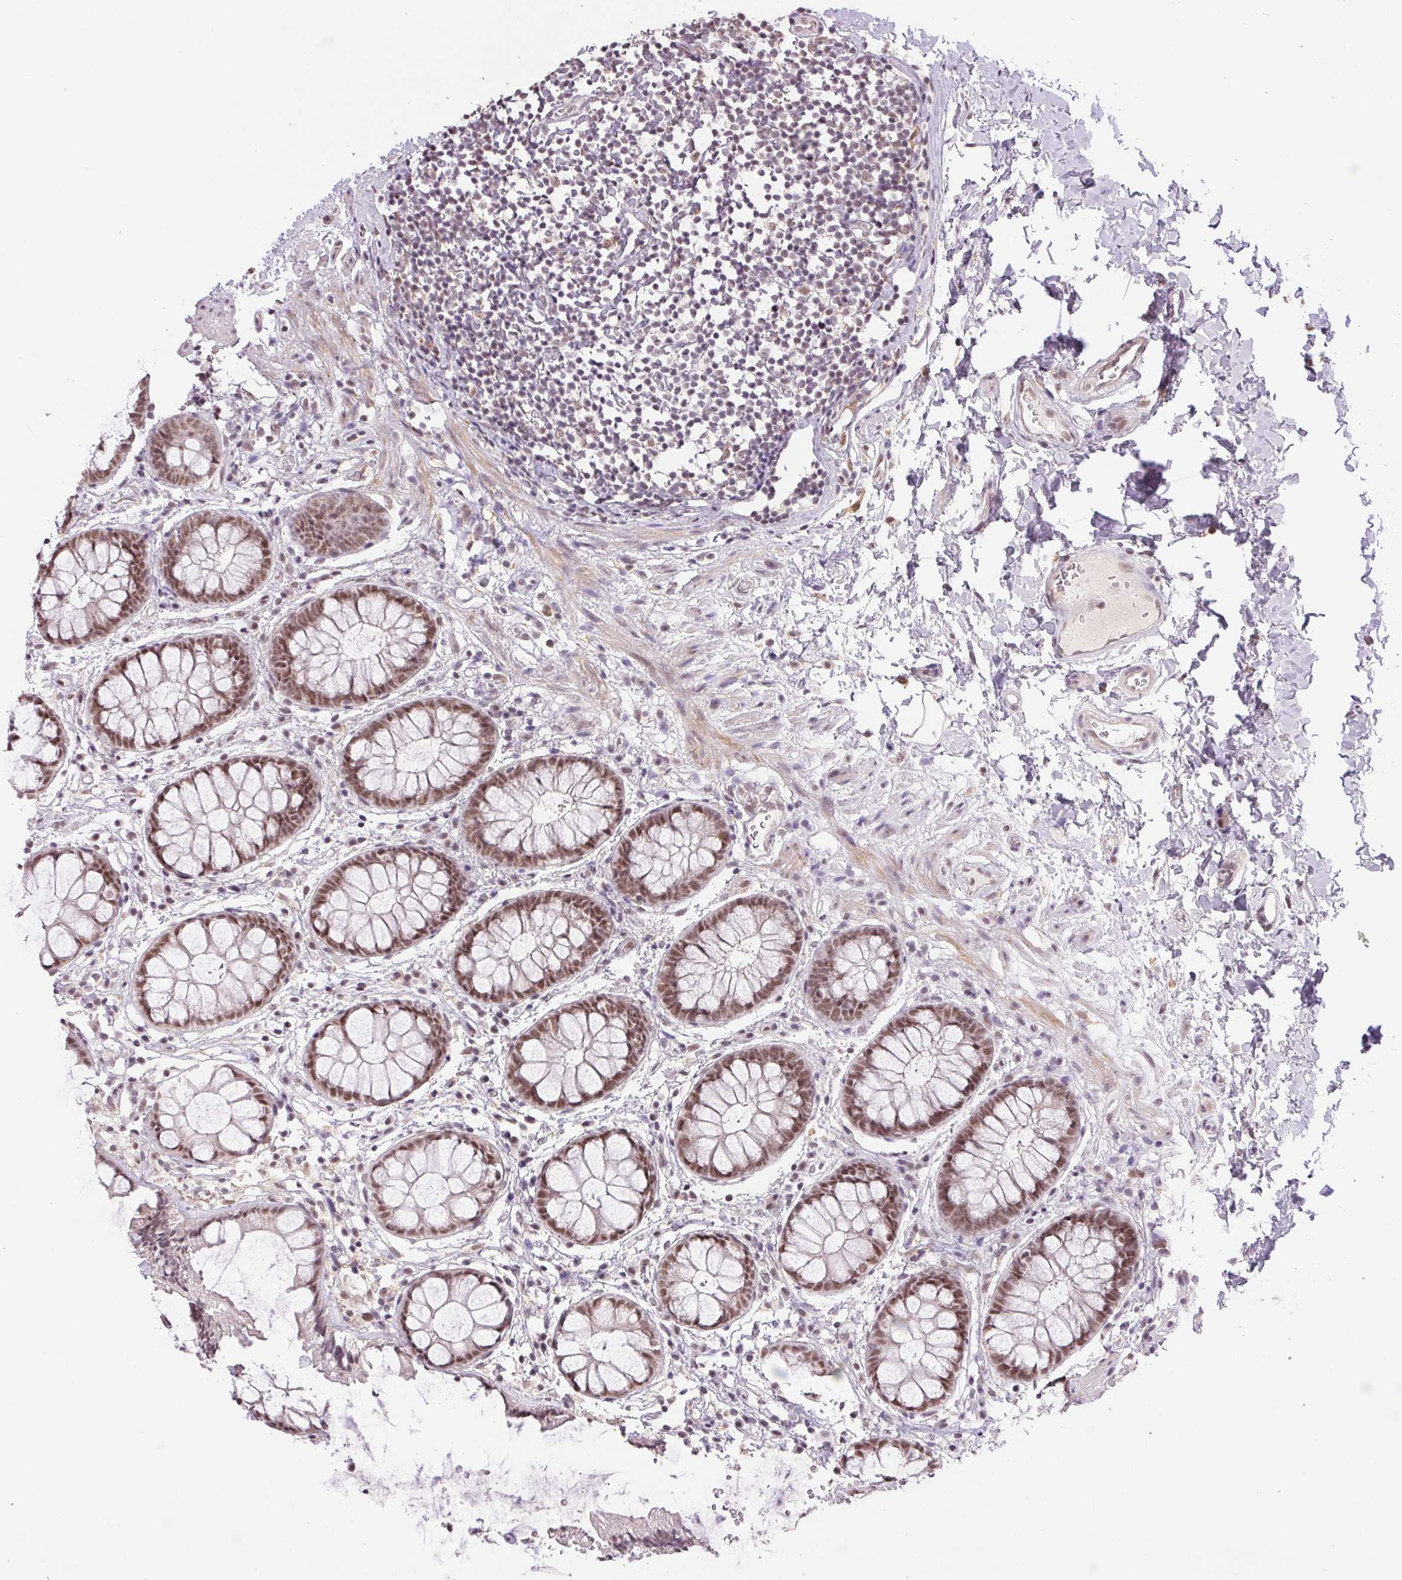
{"staining": {"intensity": "moderate", "quantity": ">75%", "location": "nuclear"}, "tissue": "rectum", "cell_type": "Glandular cells", "image_type": "normal", "snomed": [{"axis": "morphology", "description": "Normal tissue, NOS"}, {"axis": "topography", "description": "Rectum"}], "caption": "Immunohistochemistry (IHC) staining of benign rectum, which displays medium levels of moderate nuclear staining in about >75% of glandular cells indicating moderate nuclear protein staining. The staining was performed using DAB (3,3'-diaminobenzidine) (brown) for protein detection and nuclei were counterstained in hematoxylin (blue).", "gene": "PRPF18", "patient": {"sex": "female", "age": 62}}